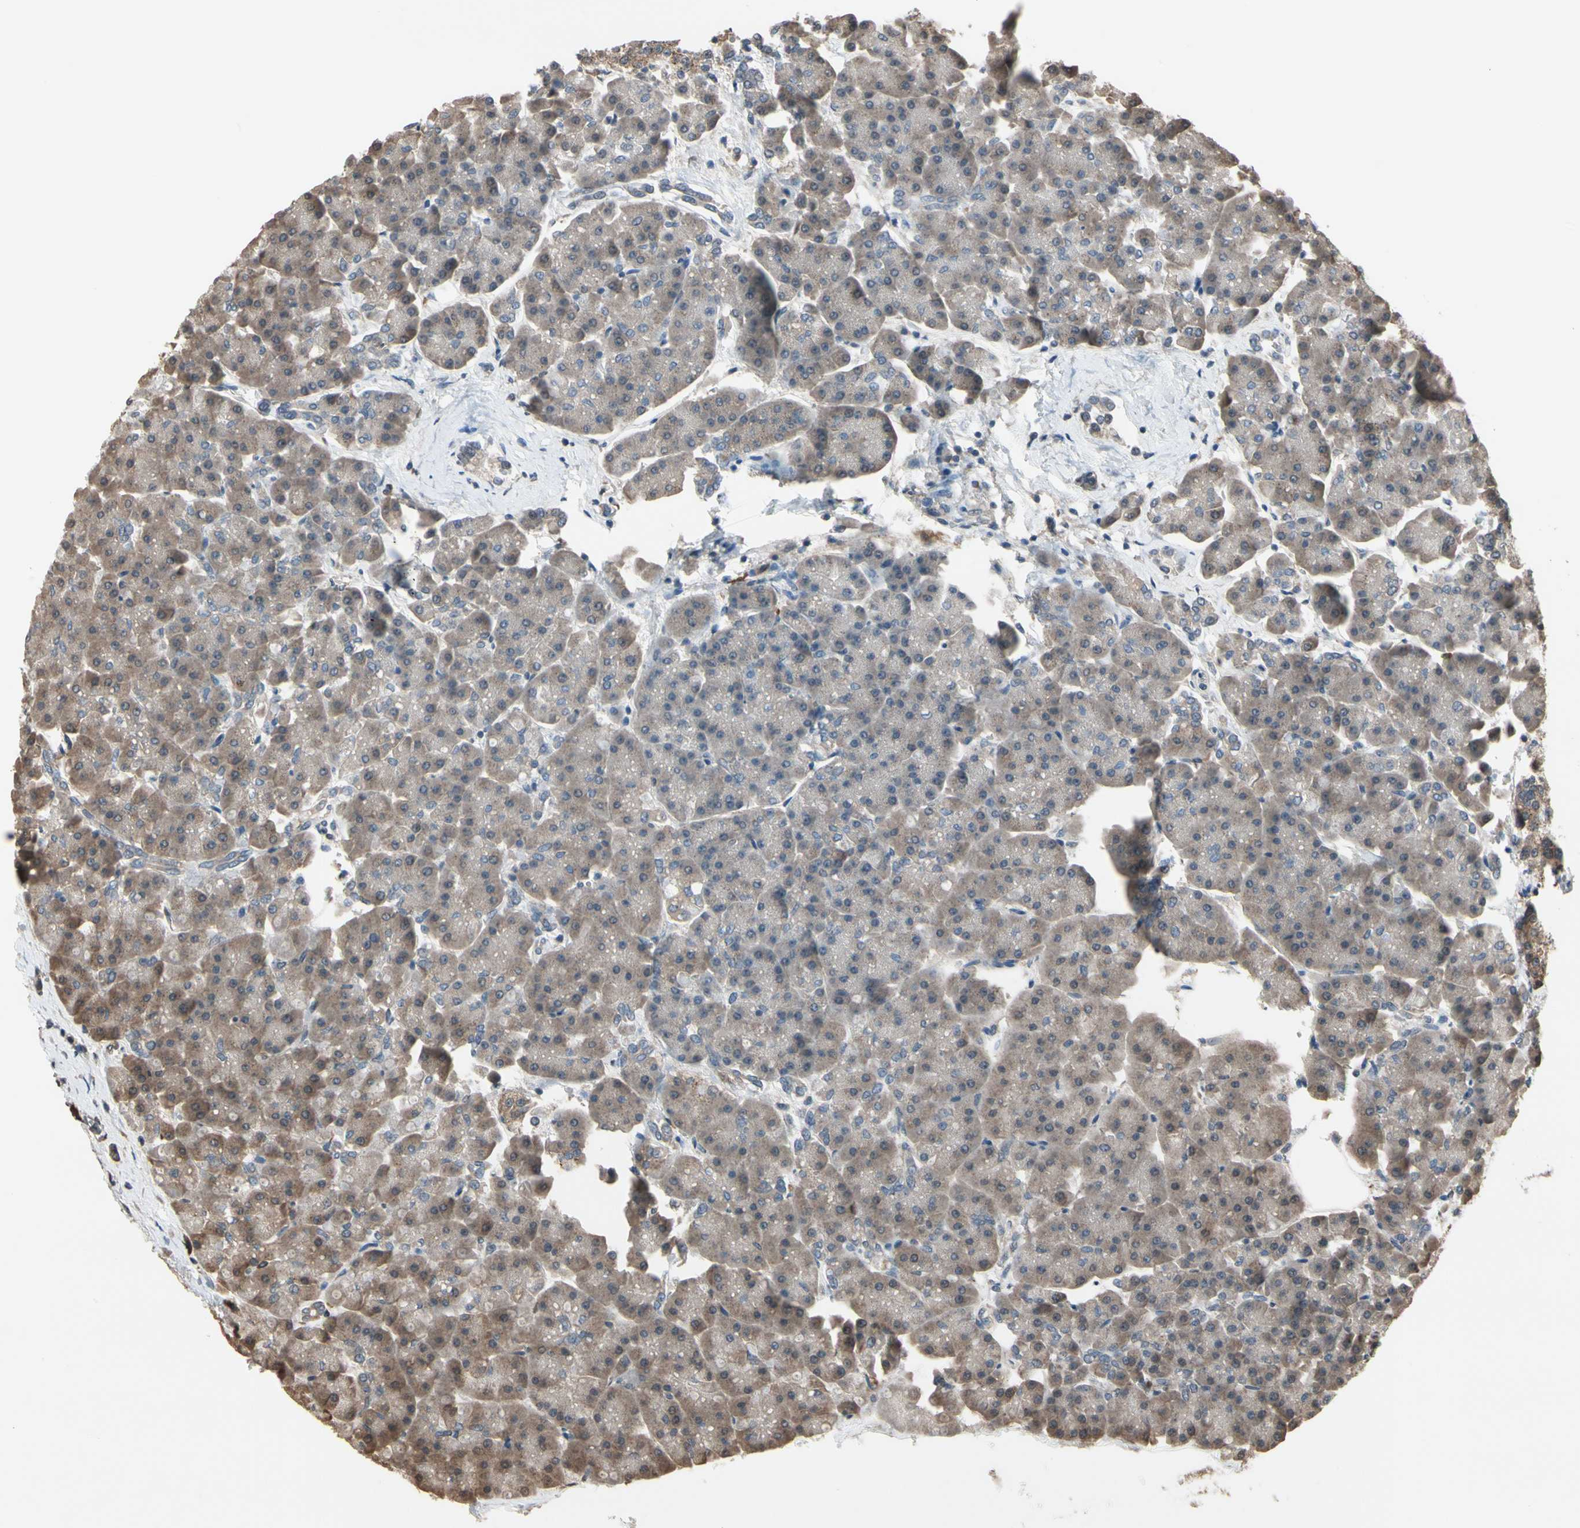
{"staining": {"intensity": "moderate", "quantity": ">75%", "location": "cytoplasmic/membranous"}, "tissue": "pancreas", "cell_type": "Exocrine glandular cells", "image_type": "normal", "snomed": [{"axis": "morphology", "description": "Normal tissue, NOS"}, {"axis": "topography", "description": "Pancreas"}], "caption": "Moderate cytoplasmic/membranous expression for a protein is identified in approximately >75% of exocrine glandular cells of normal pancreas using immunohistochemistry.", "gene": "PNPLA7", "patient": {"sex": "female", "age": 70}}